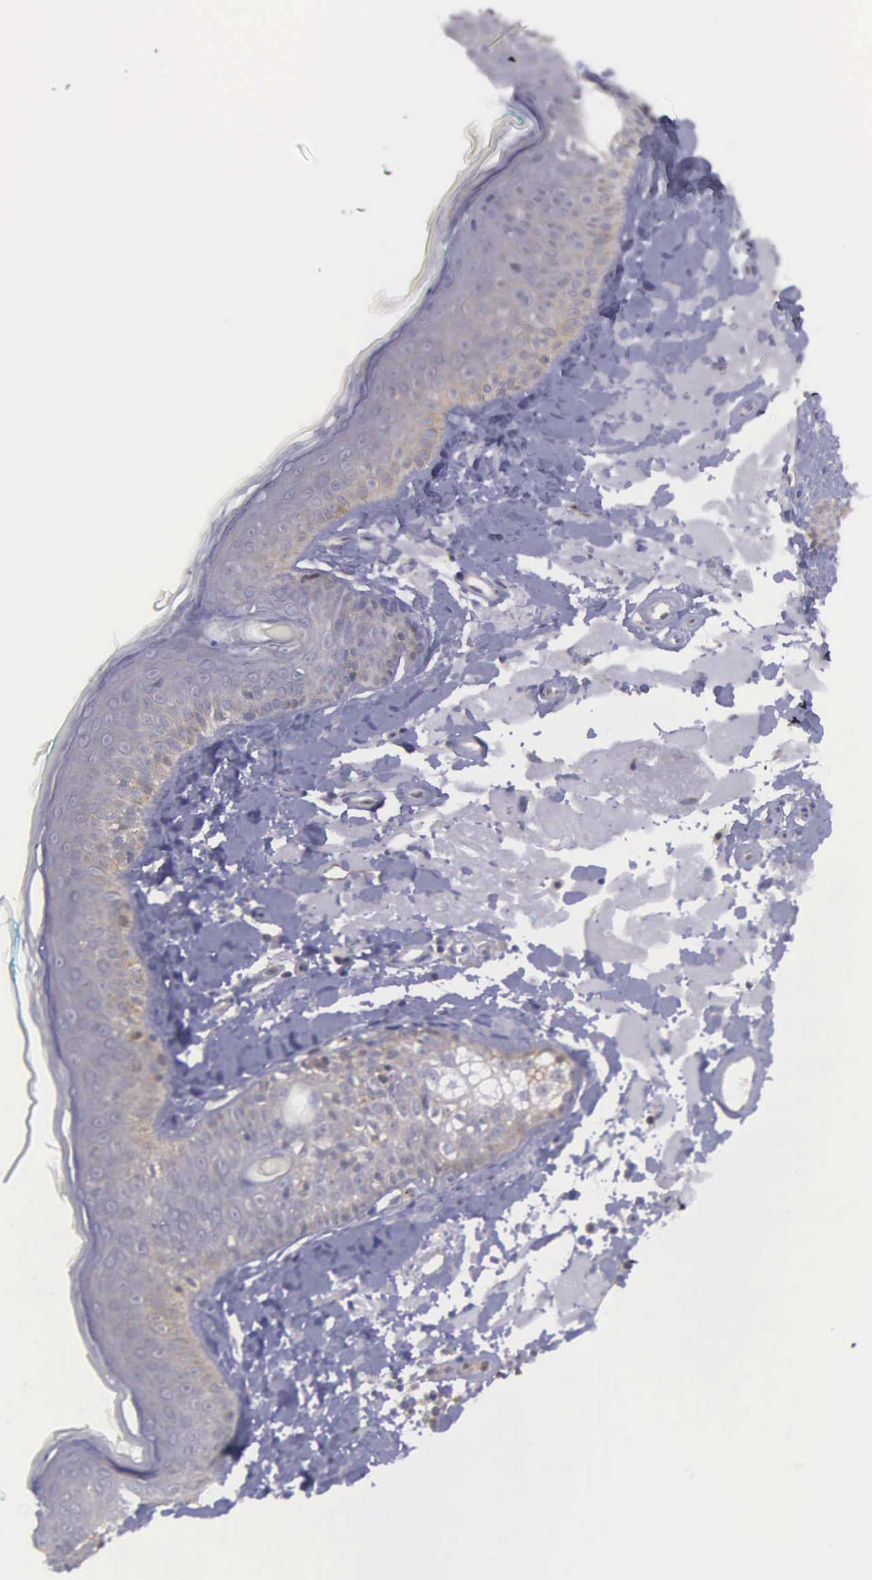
{"staining": {"intensity": "negative", "quantity": "none", "location": "none"}, "tissue": "skin", "cell_type": "Fibroblasts", "image_type": "normal", "snomed": [{"axis": "morphology", "description": "Normal tissue, NOS"}, {"axis": "topography", "description": "Skin"}], "caption": "This is a image of immunohistochemistry (IHC) staining of normal skin, which shows no positivity in fibroblasts.", "gene": "MICAL3", "patient": {"sex": "male", "age": 86}}